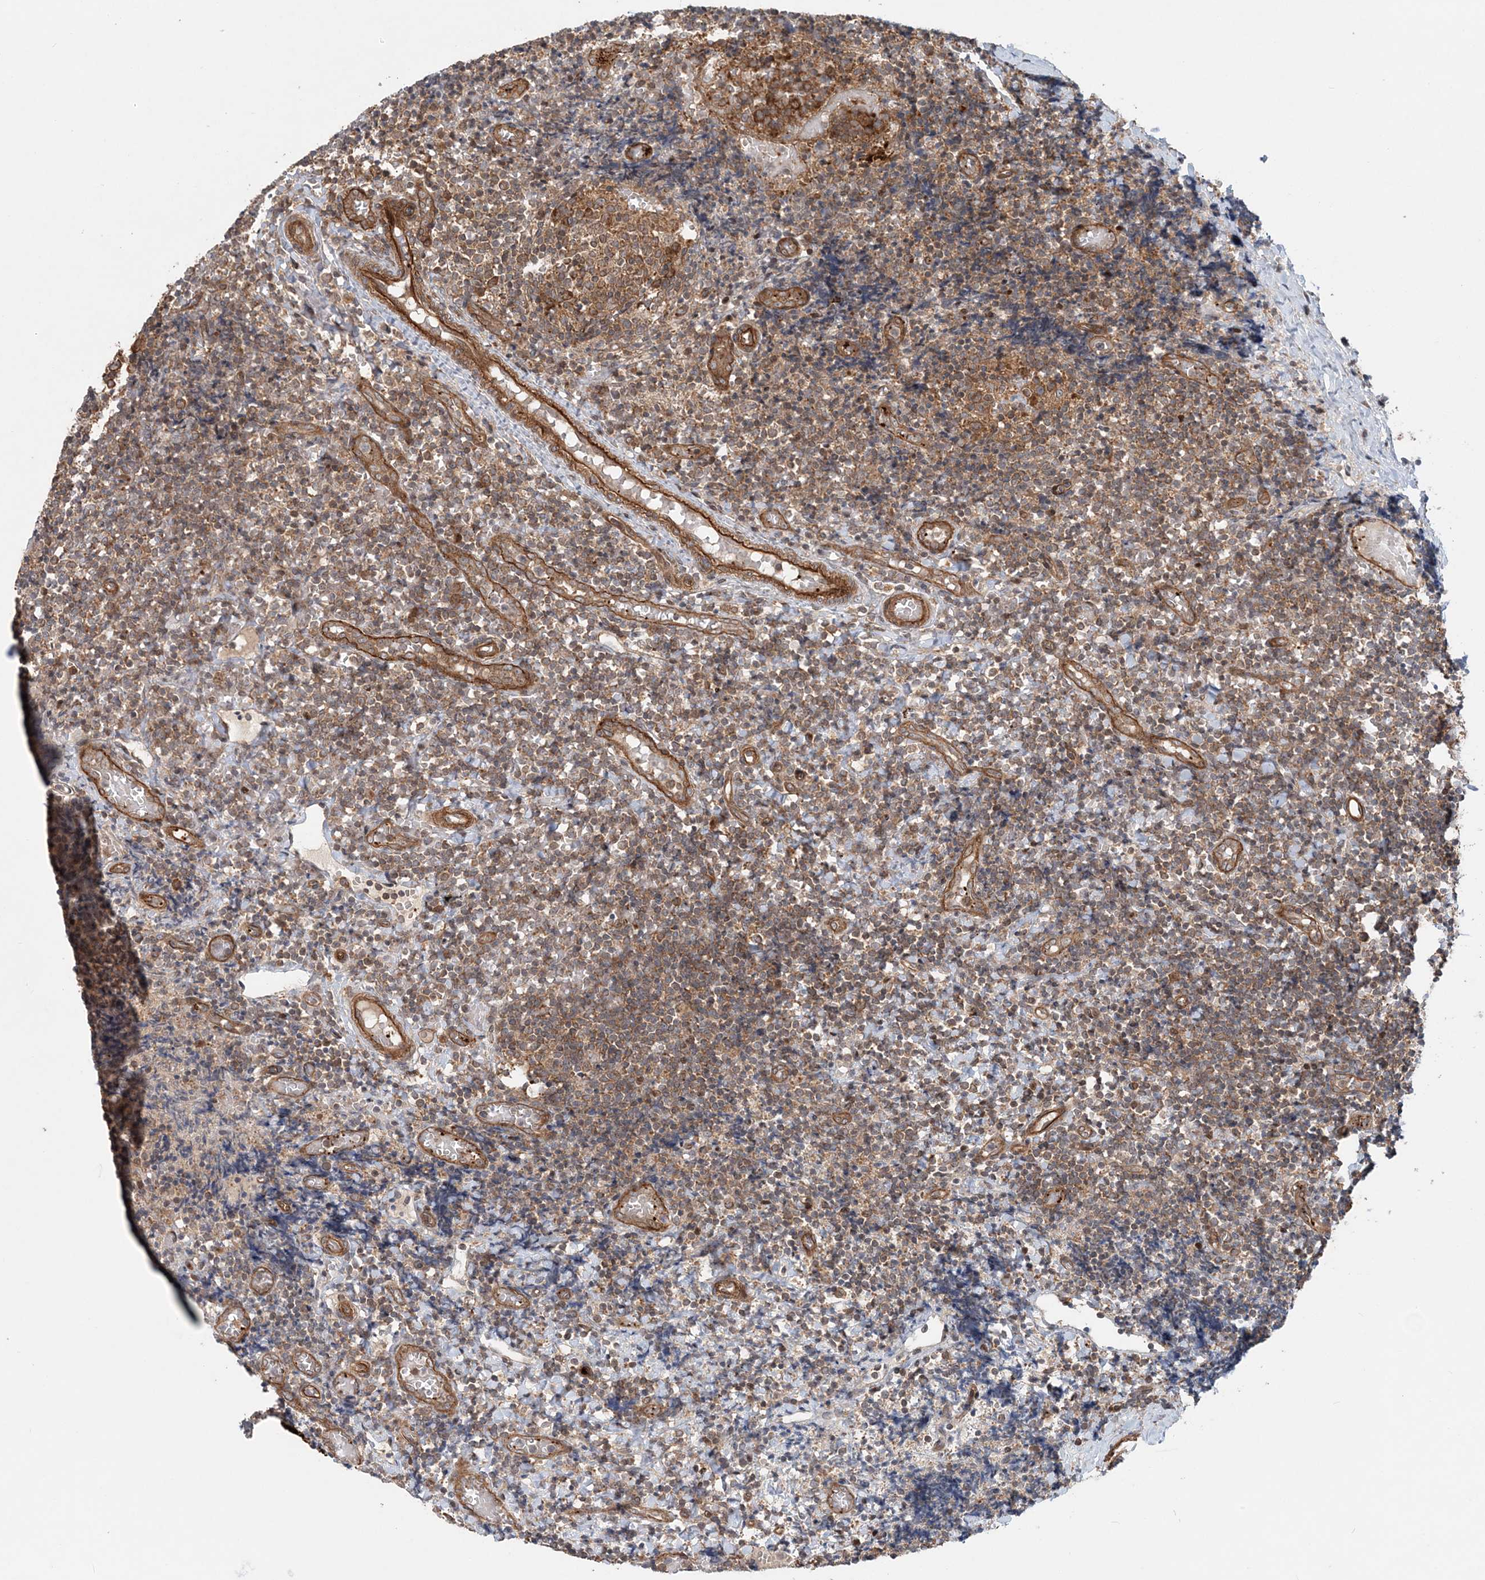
{"staining": {"intensity": "moderate", "quantity": ">75%", "location": "cytoplasmic/membranous"}, "tissue": "tonsil", "cell_type": "Germinal center cells", "image_type": "normal", "snomed": [{"axis": "morphology", "description": "Normal tissue, NOS"}, {"axis": "topography", "description": "Tonsil"}], "caption": "Protein expression analysis of benign tonsil demonstrates moderate cytoplasmic/membranous expression in about >75% of germinal center cells. The protein of interest is stained brown, and the nuclei are stained in blue (DAB IHC with brightfield microscopy, high magnification).", "gene": "GEMIN5", "patient": {"sex": "female", "age": 19}}